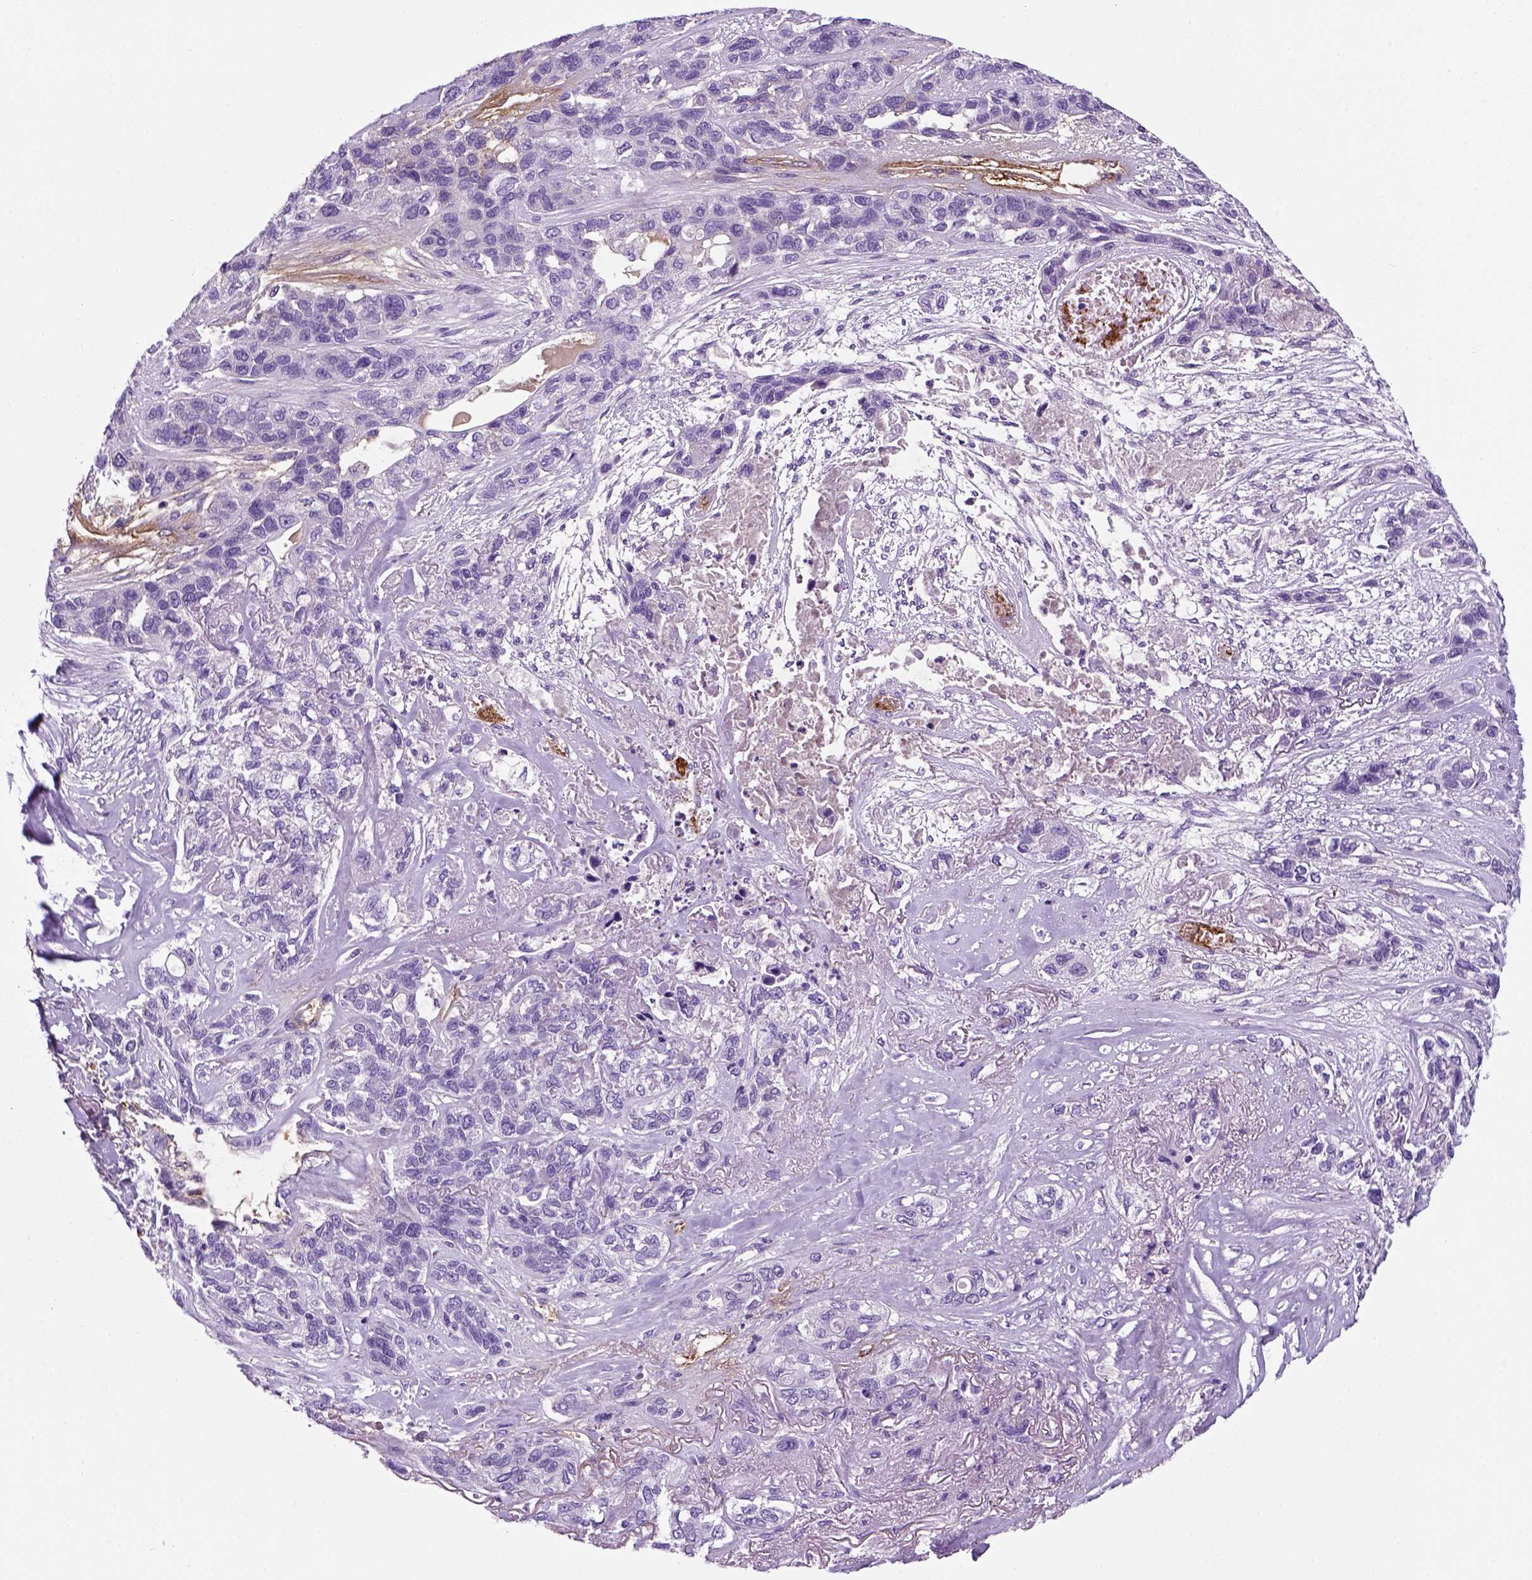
{"staining": {"intensity": "negative", "quantity": "none", "location": "none"}, "tissue": "lung cancer", "cell_type": "Tumor cells", "image_type": "cancer", "snomed": [{"axis": "morphology", "description": "Squamous cell carcinoma, NOS"}, {"axis": "topography", "description": "Lung"}], "caption": "Tumor cells are negative for protein expression in human squamous cell carcinoma (lung).", "gene": "VWF", "patient": {"sex": "female", "age": 70}}